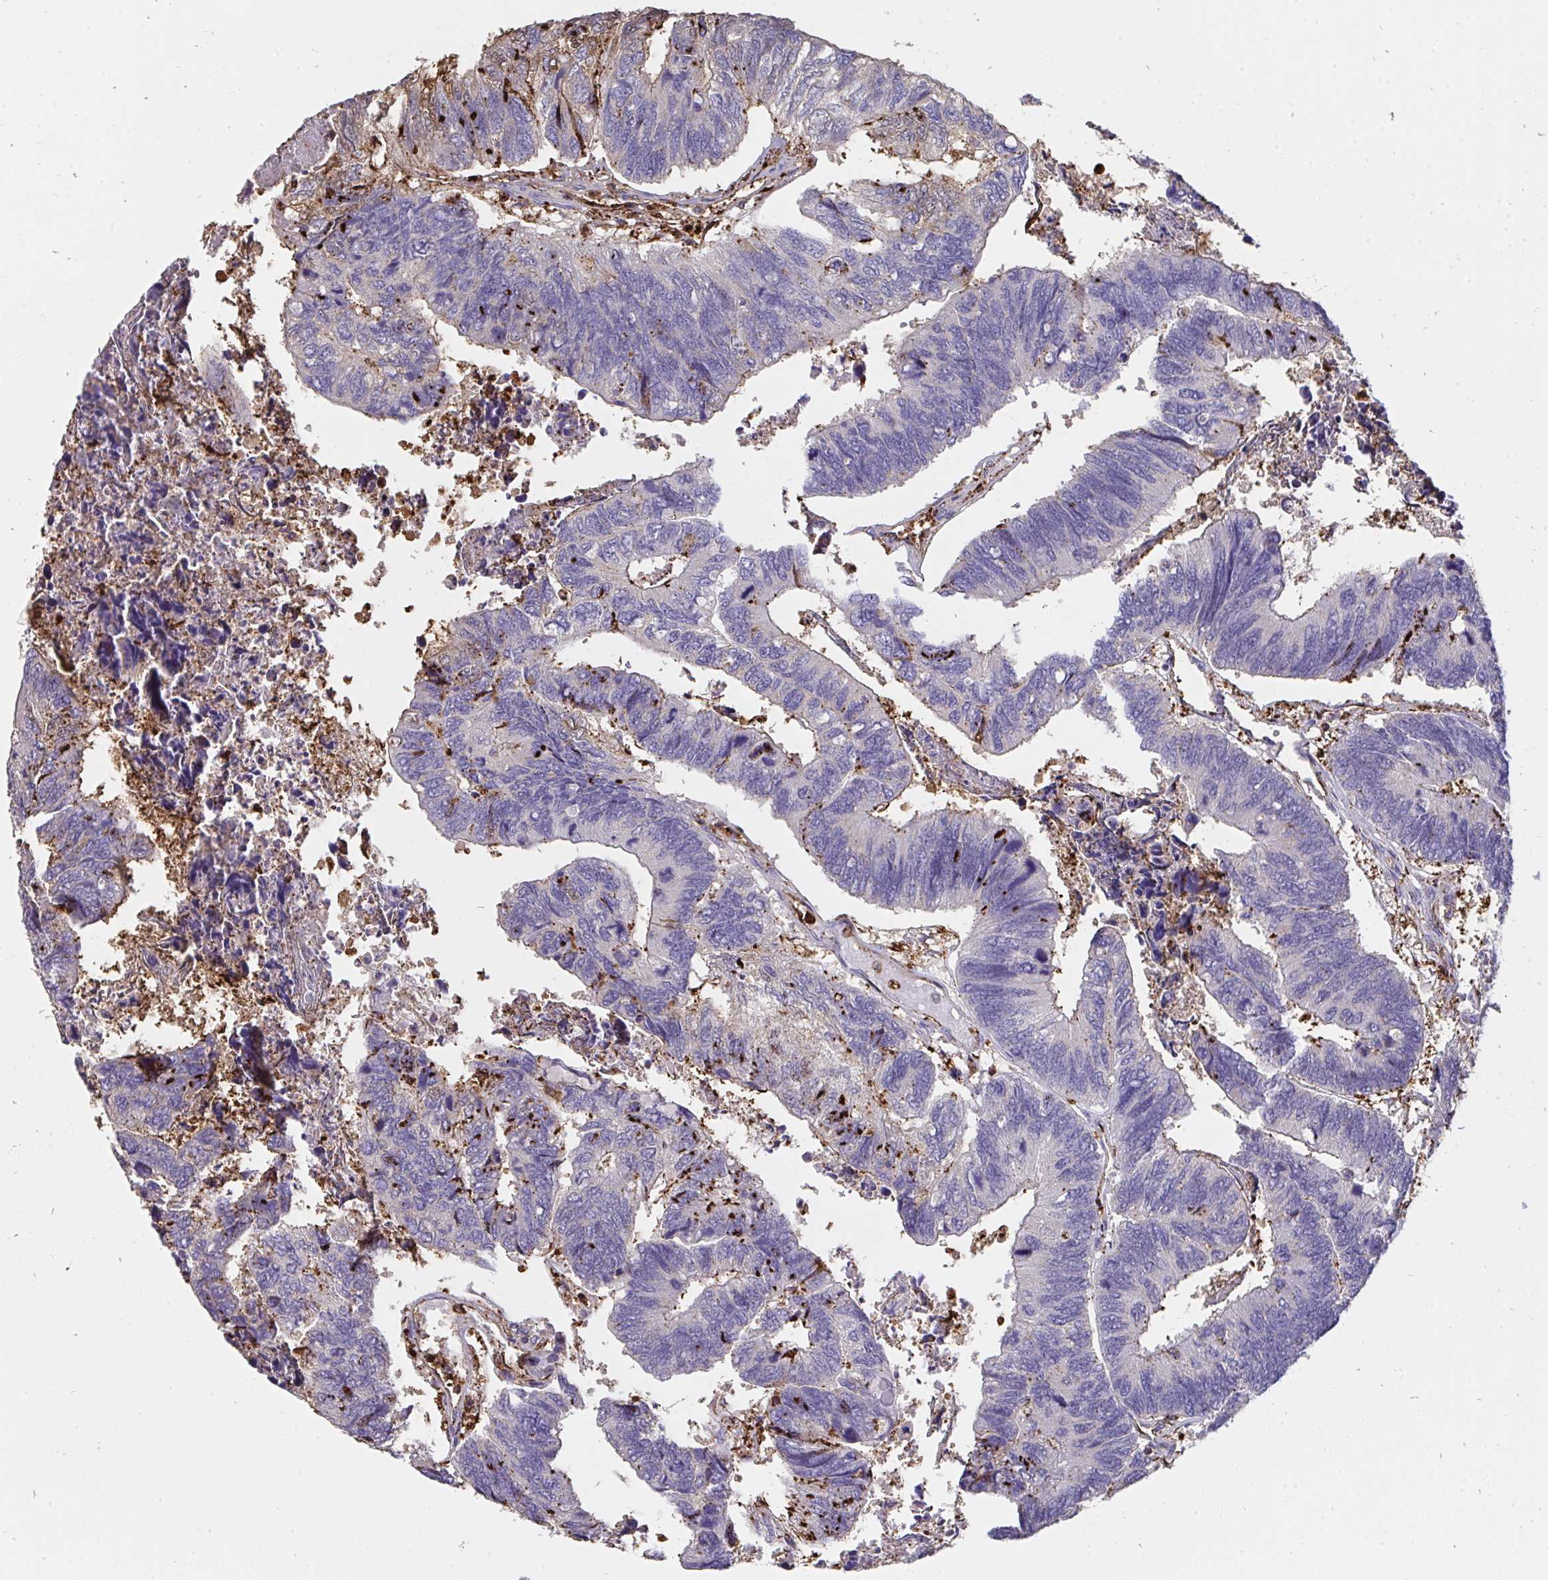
{"staining": {"intensity": "strong", "quantity": "<25%", "location": "cytoplasmic/membranous"}, "tissue": "colorectal cancer", "cell_type": "Tumor cells", "image_type": "cancer", "snomed": [{"axis": "morphology", "description": "Adenocarcinoma, NOS"}, {"axis": "topography", "description": "Colon"}], "caption": "Strong cytoplasmic/membranous expression is seen in approximately <25% of tumor cells in adenocarcinoma (colorectal).", "gene": "CFL1", "patient": {"sex": "female", "age": 67}}